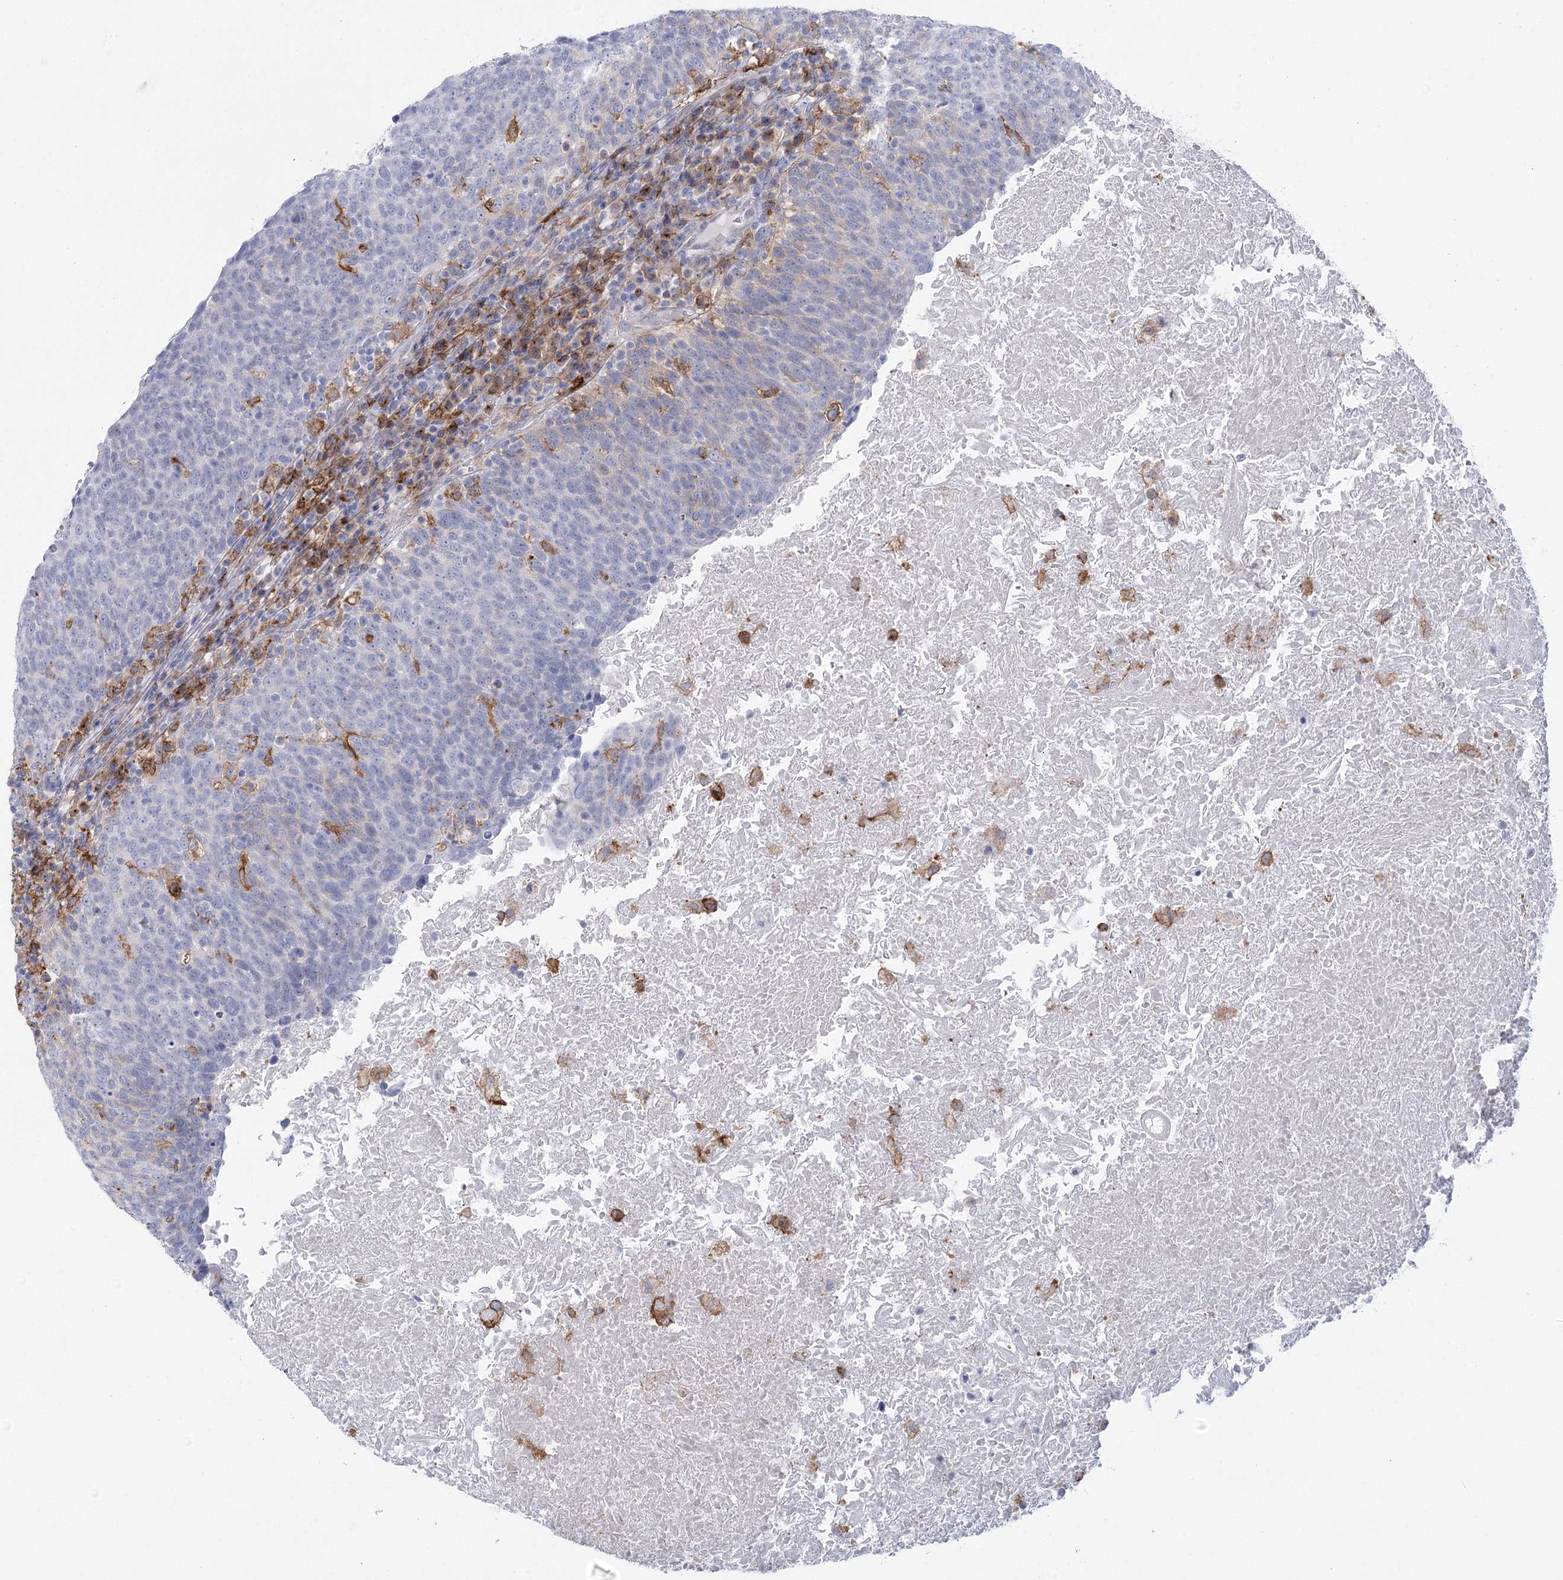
{"staining": {"intensity": "negative", "quantity": "none", "location": "none"}, "tissue": "head and neck cancer", "cell_type": "Tumor cells", "image_type": "cancer", "snomed": [{"axis": "morphology", "description": "Squamous cell carcinoma, NOS"}, {"axis": "morphology", "description": "Squamous cell carcinoma, metastatic, NOS"}, {"axis": "topography", "description": "Lymph node"}, {"axis": "topography", "description": "Head-Neck"}], "caption": "IHC of human head and neck cancer reveals no expression in tumor cells.", "gene": "CCDC88A", "patient": {"sex": "male", "age": 62}}